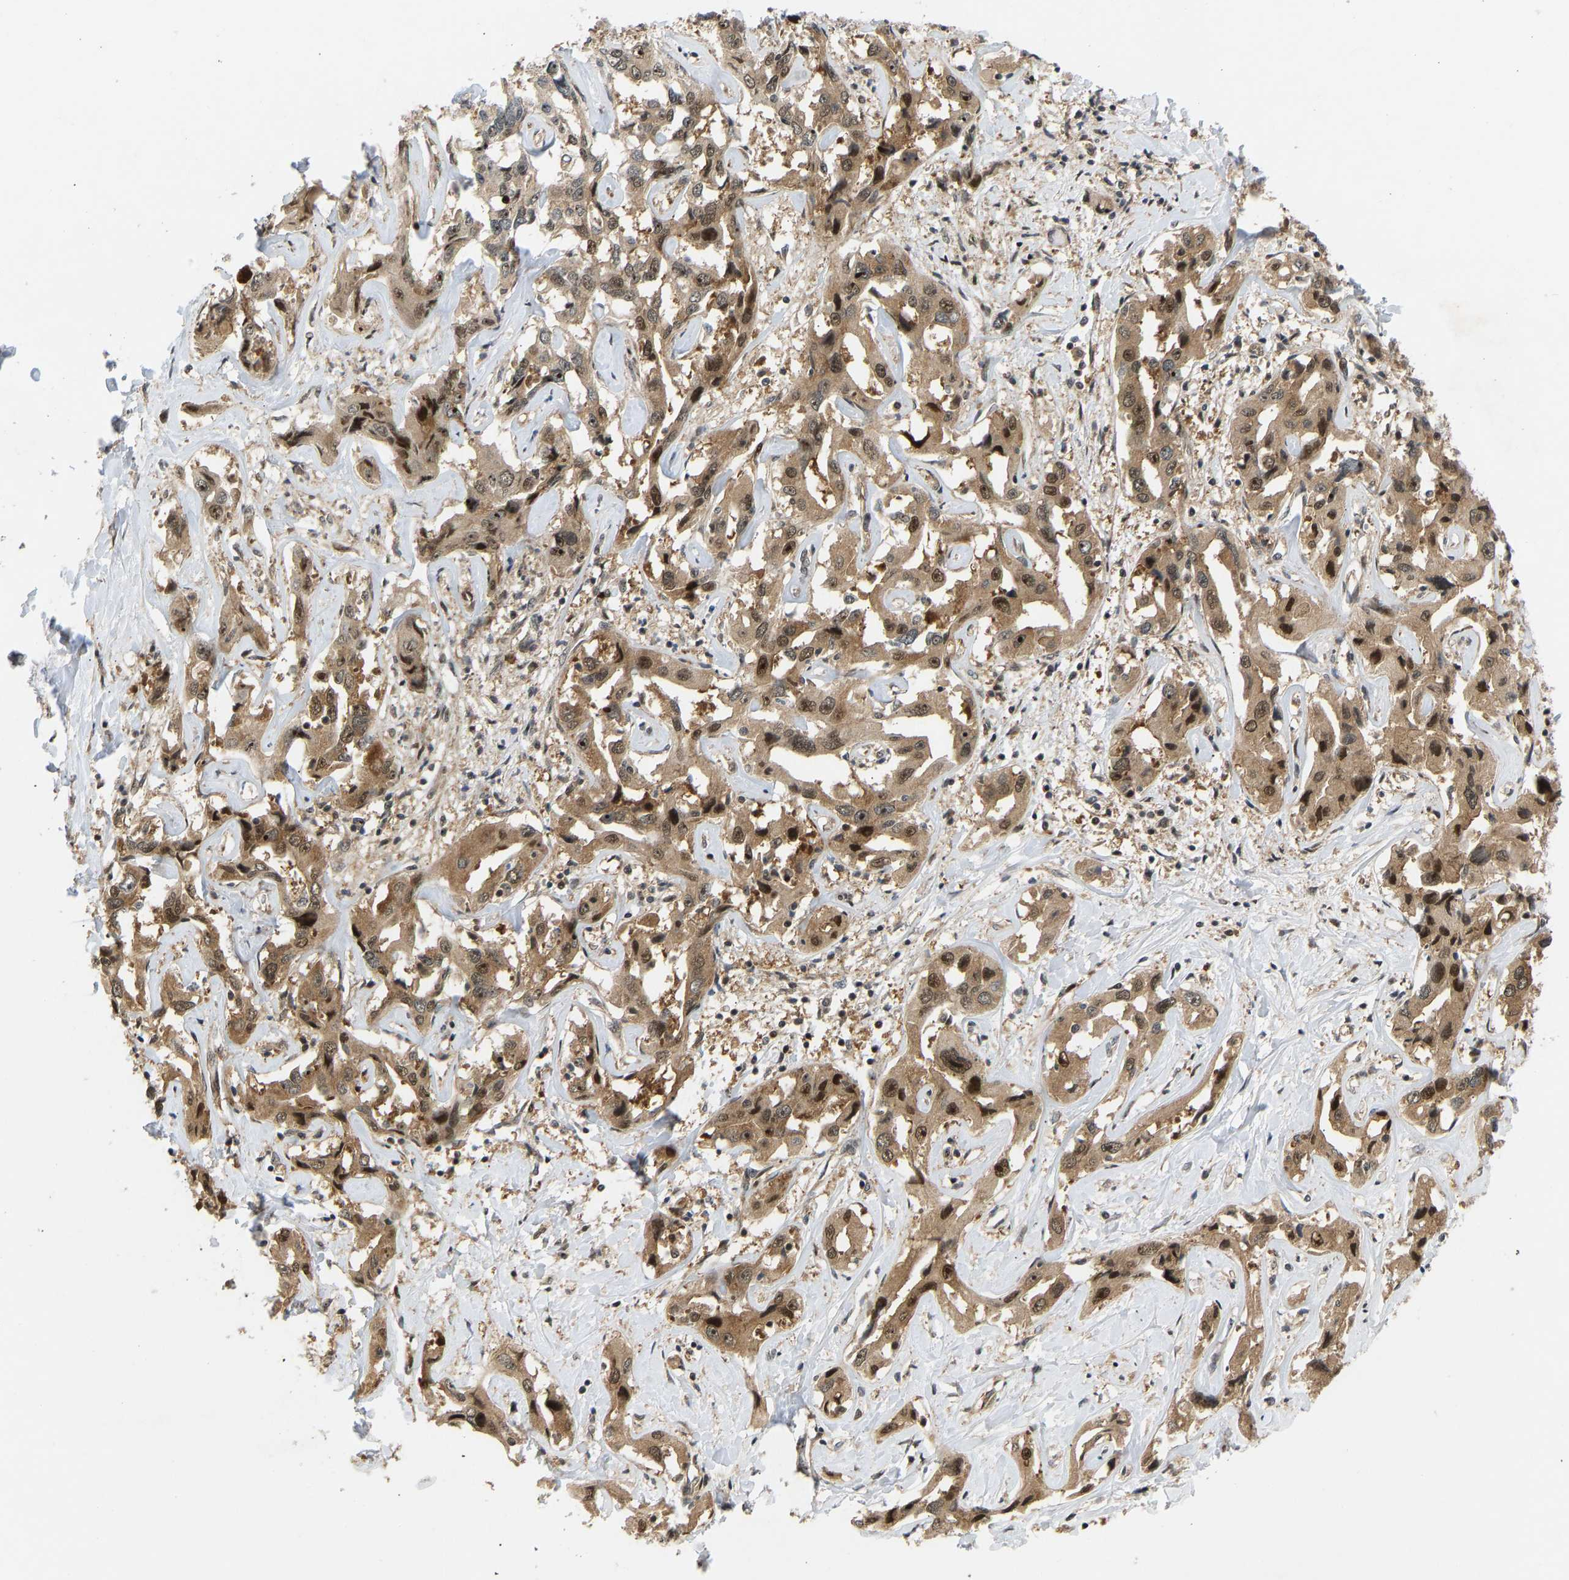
{"staining": {"intensity": "moderate", "quantity": ">75%", "location": "cytoplasmic/membranous,nuclear"}, "tissue": "liver cancer", "cell_type": "Tumor cells", "image_type": "cancer", "snomed": [{"axis": "morphology", "description": "Cholangiocarcinoma"}, {"axis": "topography", "description": "Liver"}], "caption": "IHC staining of liver cholangiocarcinoma, which exhibits medium levels of moderate cytoplasmic/membranous and nuclear expression in approximately >75% of tumor cells indicating moderate cytoplasmic/membranous and nuclear protein staining. The staining was performed using DAB (brown) for protein detection and nuclei were counterstained in hematoxylin (blue).", "gene": "BAG1", "patient": {"sex": "male", "age": 59}}